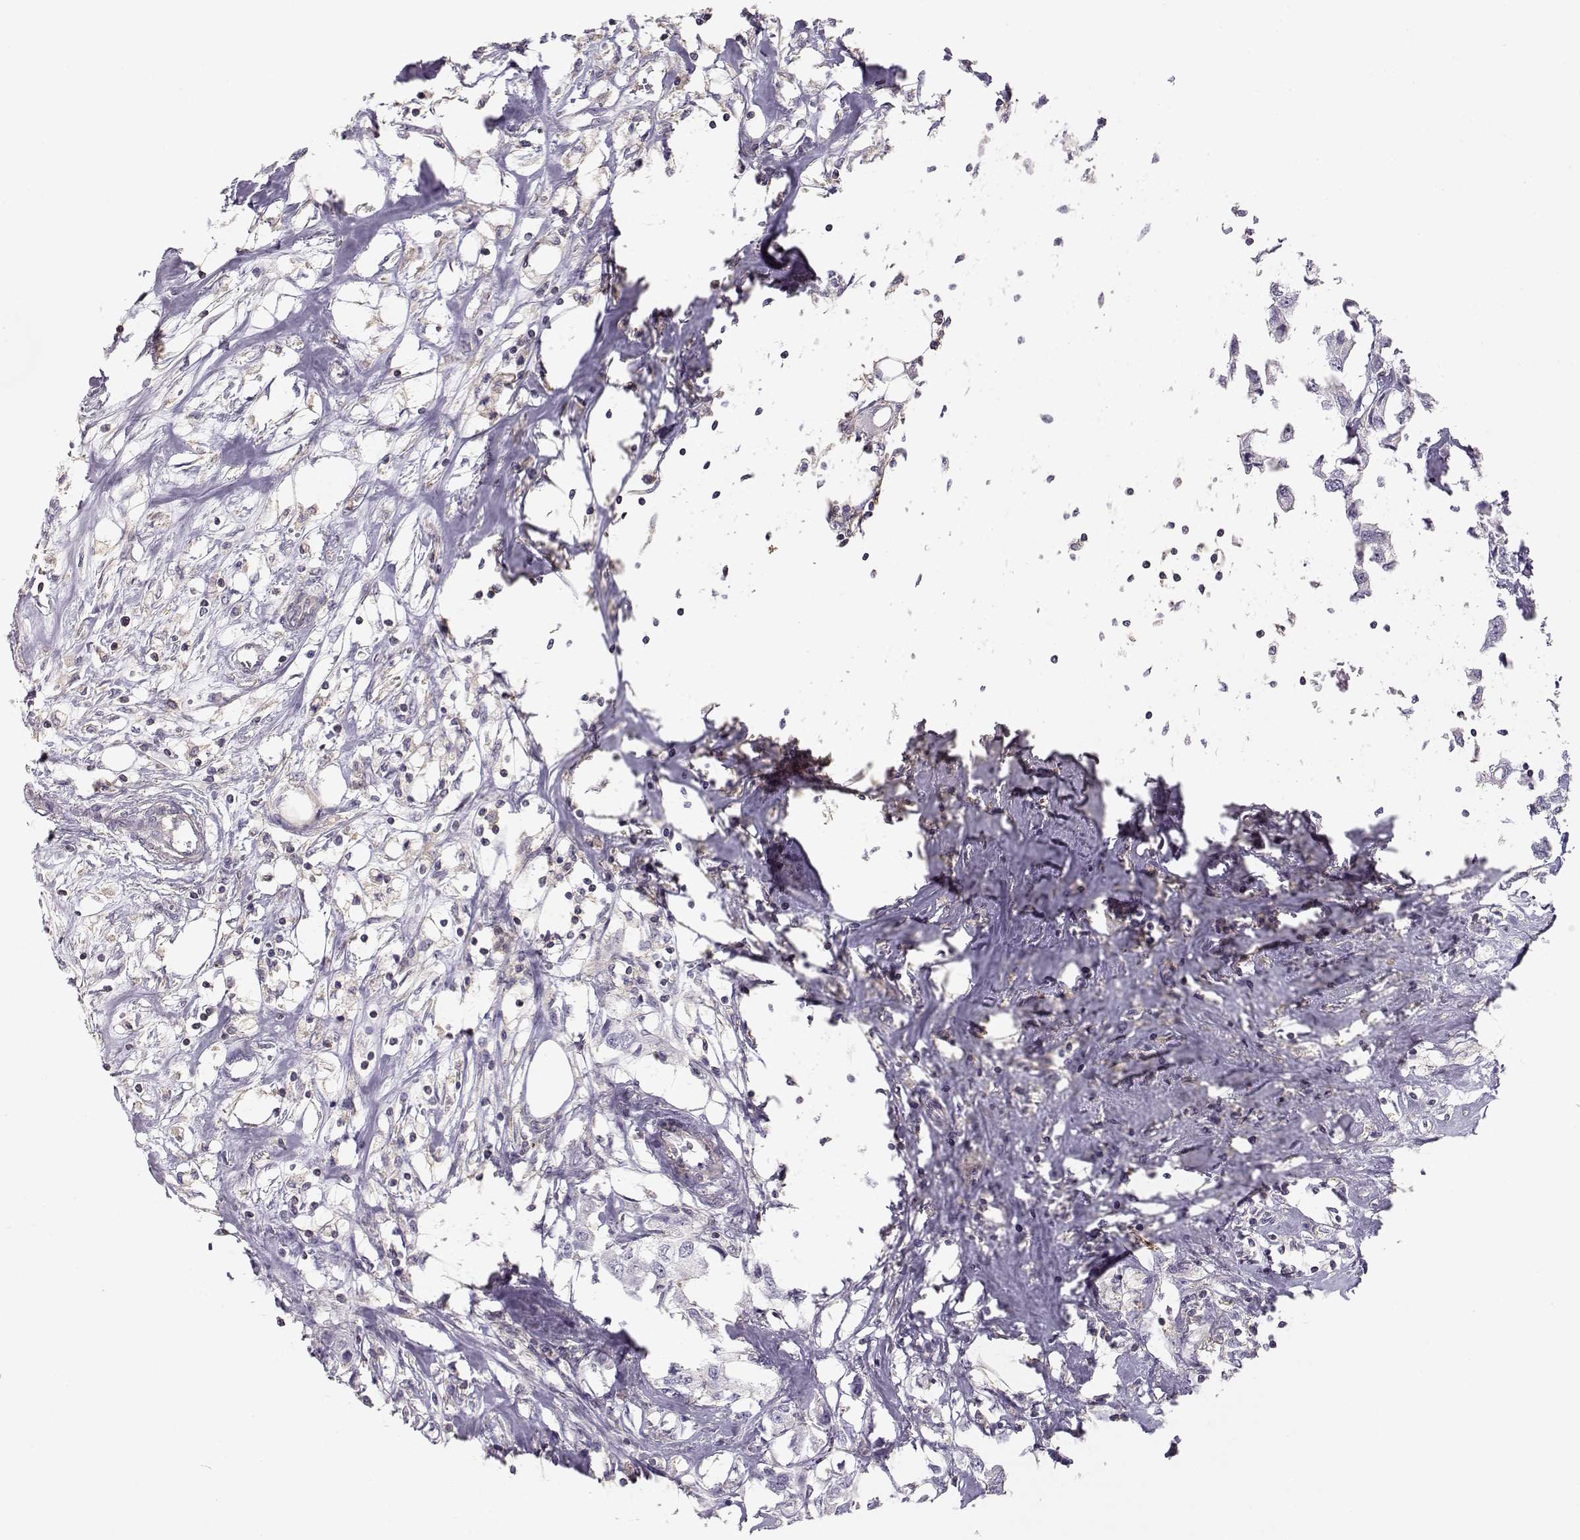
{"staining": {"intensity": "negative", "quantity": "none", "location": "none"}, "tissue": "breast cancer", "cell_type": "Tumor cells", "image_type": "cancer", "snomed": [{"axis": "morphology", "description": "Duct carcinoma"}, {"axis": "topography", "description": "Breast"}], "caption": "Tumor cells show no significant positivity in breast cancer (invasive ductal carcinoma).", "gene": "DAPL1", "patient": {"sex": "female", "age": 80}}